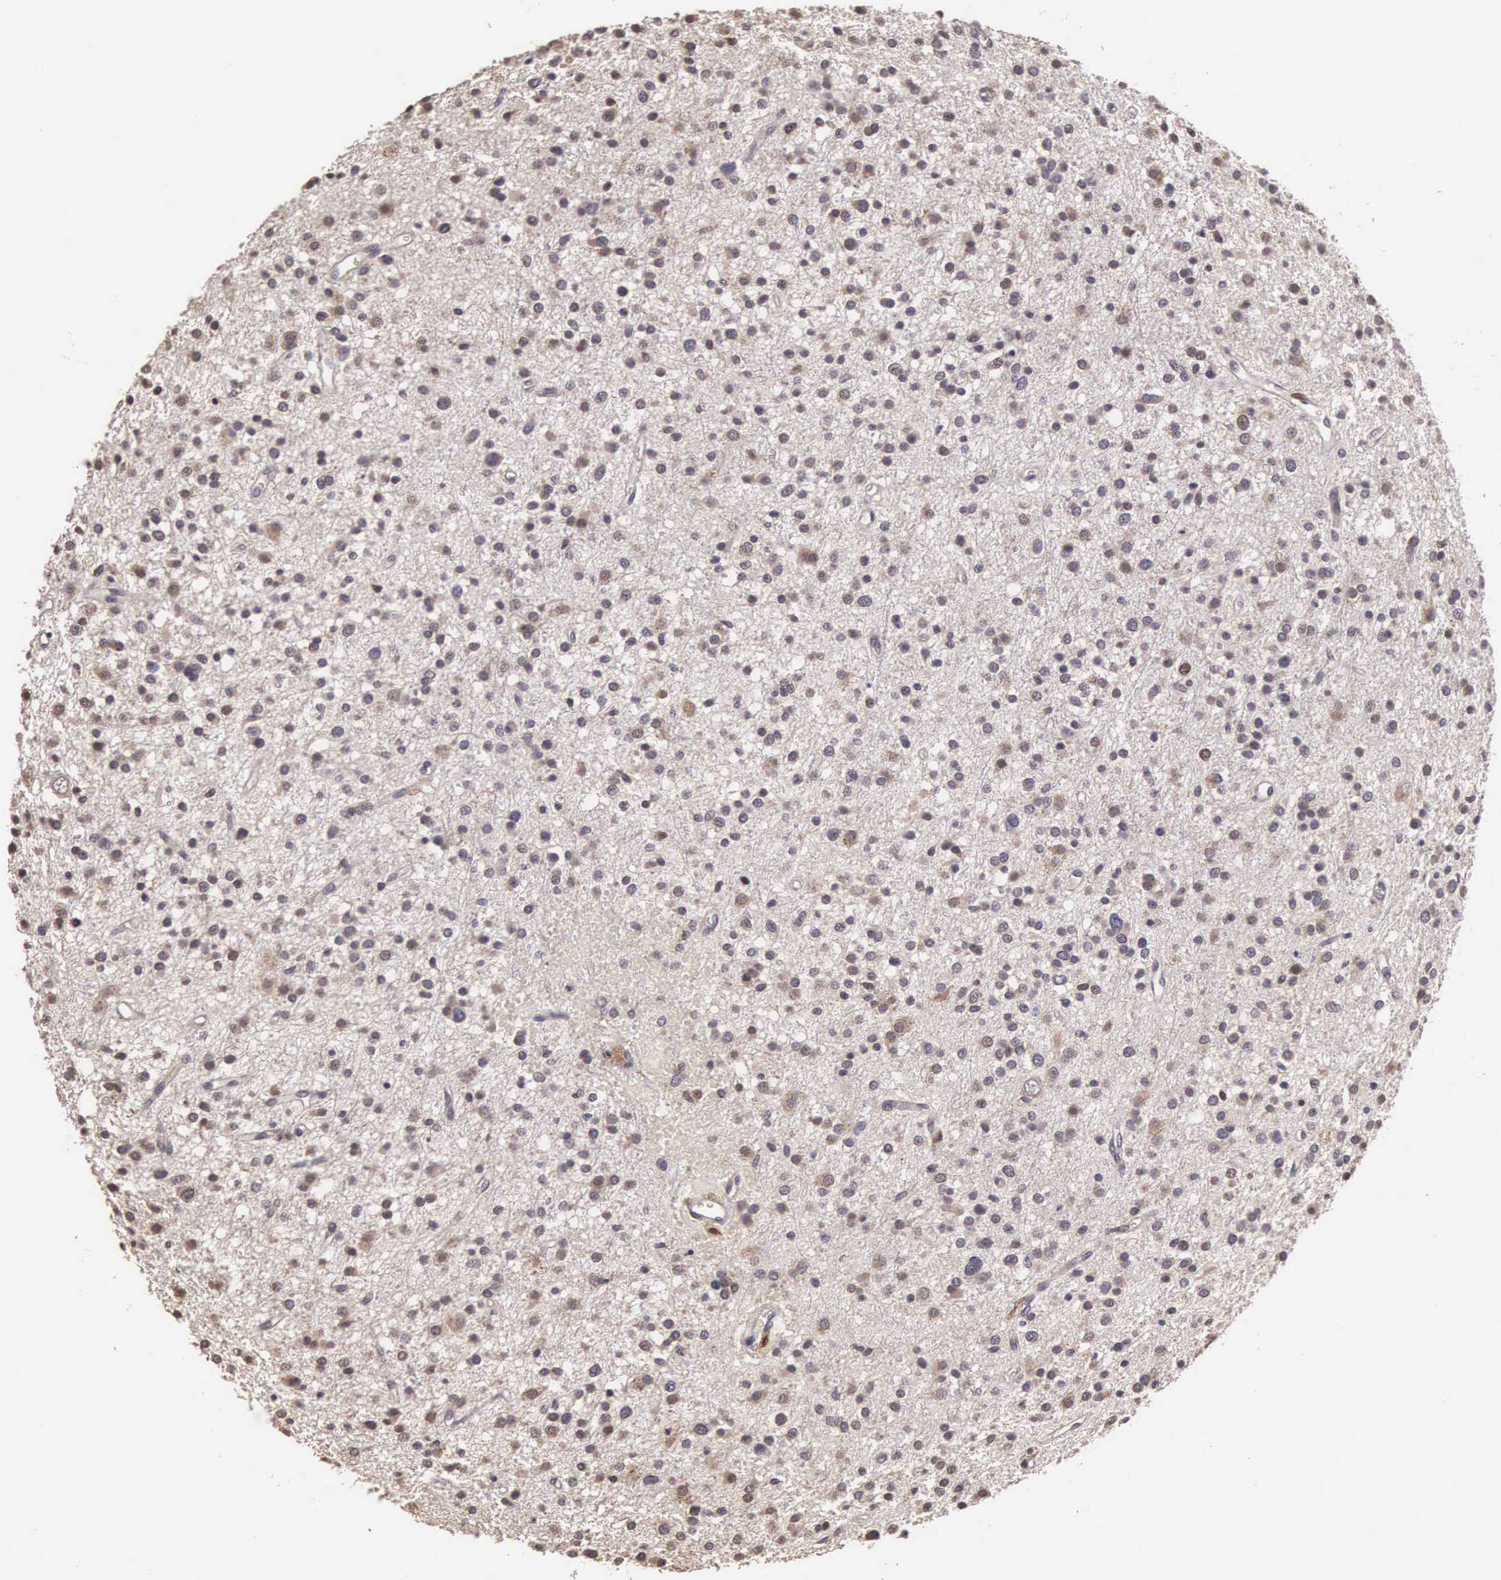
{"staining": {"intensity": "weak", "quantity": "25%-75%", "location": "cytoplasmic/membranous,nuclear"}, "tissue": "glioma", "cell_type": "Tumor cells", "image_type": "cancer", "snomed": [{"axis": "morphology", "description": "Glioma, malignant, Low grade"}, {"axis": "topography", "description": "Brain"}], "caption": "Tumor cells reveal low levels of weak cytoplasmic/membranous and nuclear positivity in approximately 25%-75% of cells in human glioma.", "gene": "CDC45", "patient": {"sex": "female", "age": 36}}